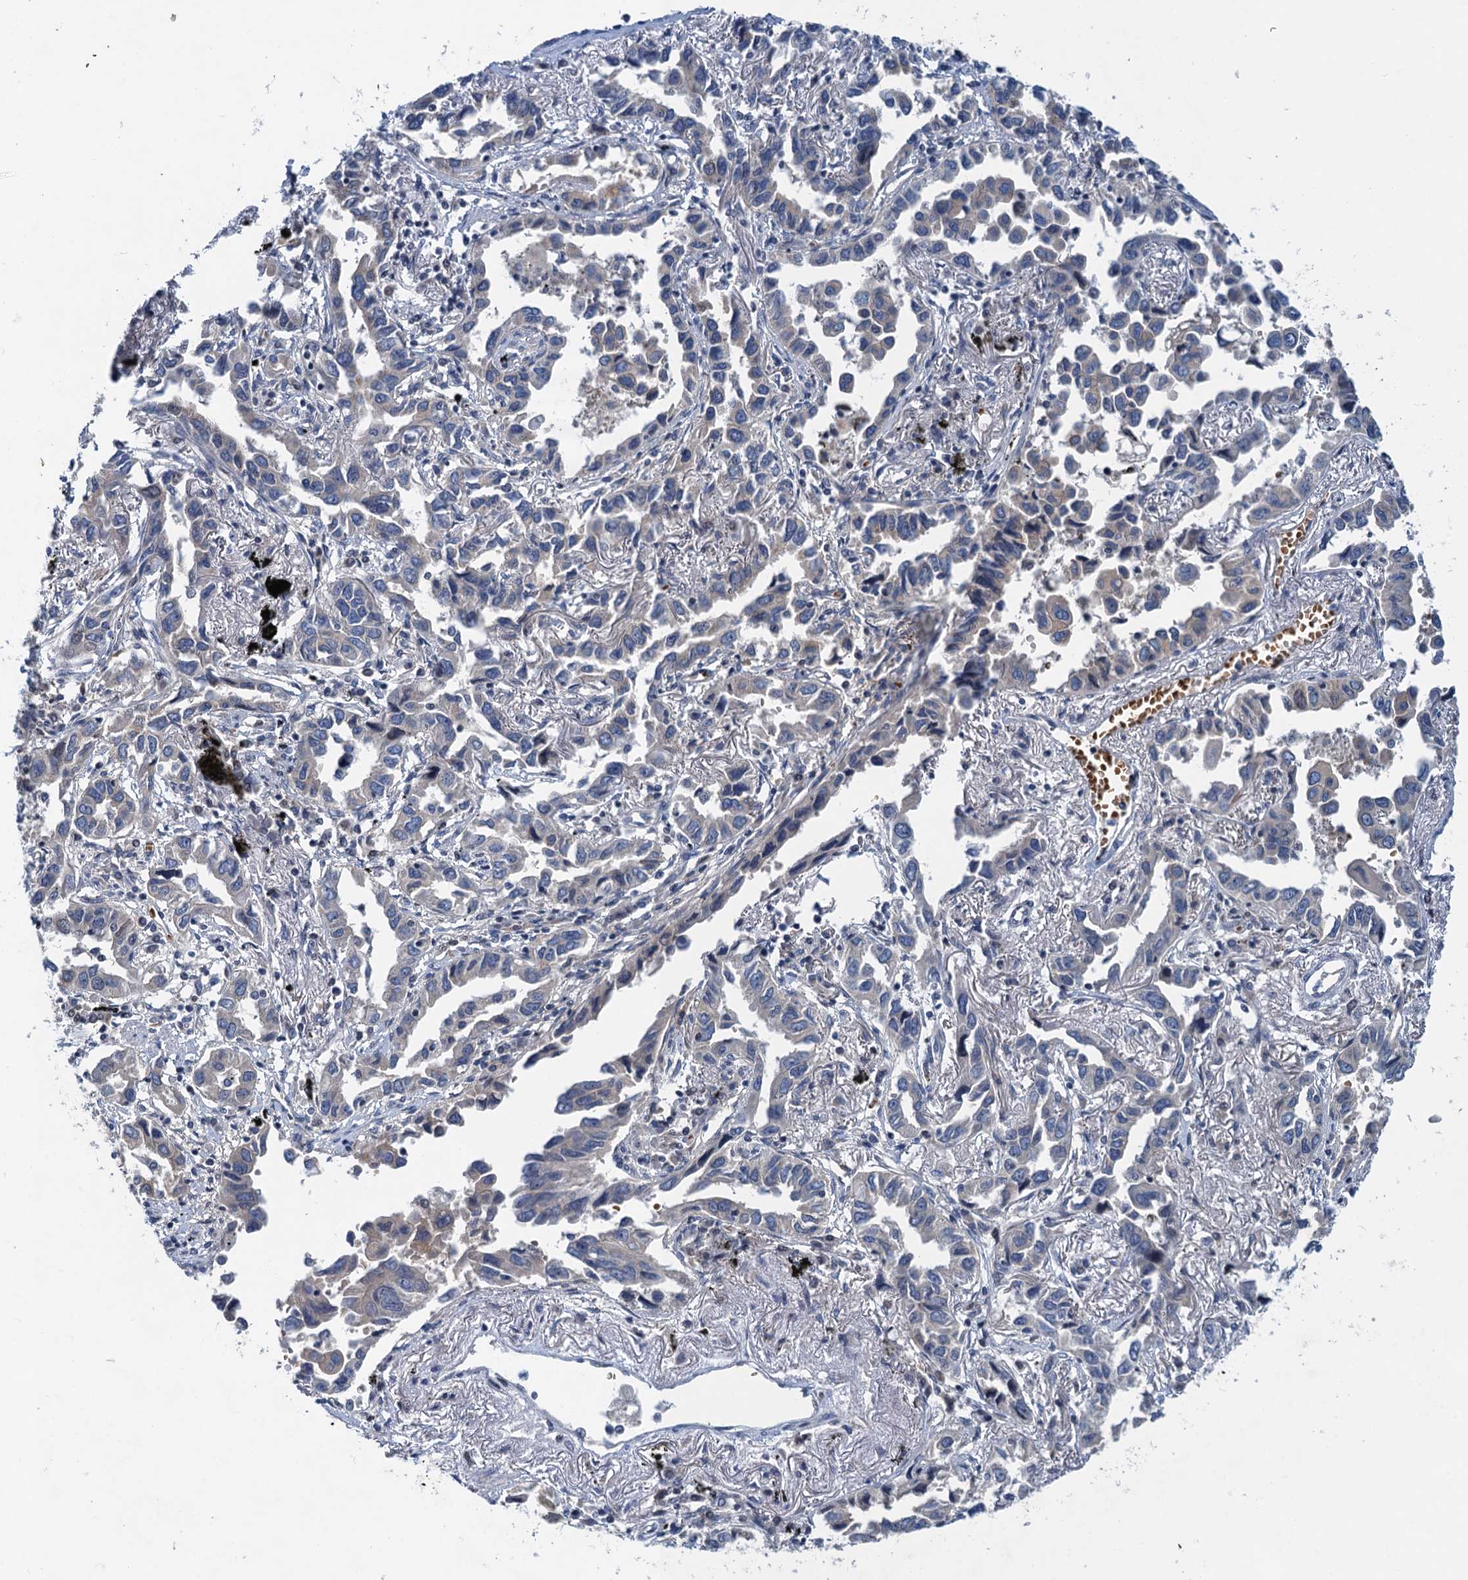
{"staining": {"intensity": "negative", "quantity": "none", "location": "none"}, "tissue": "lung cancer", "cell_type": "Tumor cells", "image_type": "cancer", "snomed": [{"axis": "morphology", "description": "Adenocarcinoma, NOS"}, {"axis": "topography", "description": "Lung"}], "caption": "Human lung cancer (adenocarcinoma) stained for a protein using immunohistochemistry displays no expression in tumor cells.", "gene": "NBEA", "patient": {"sex": "male", "age": 67}}